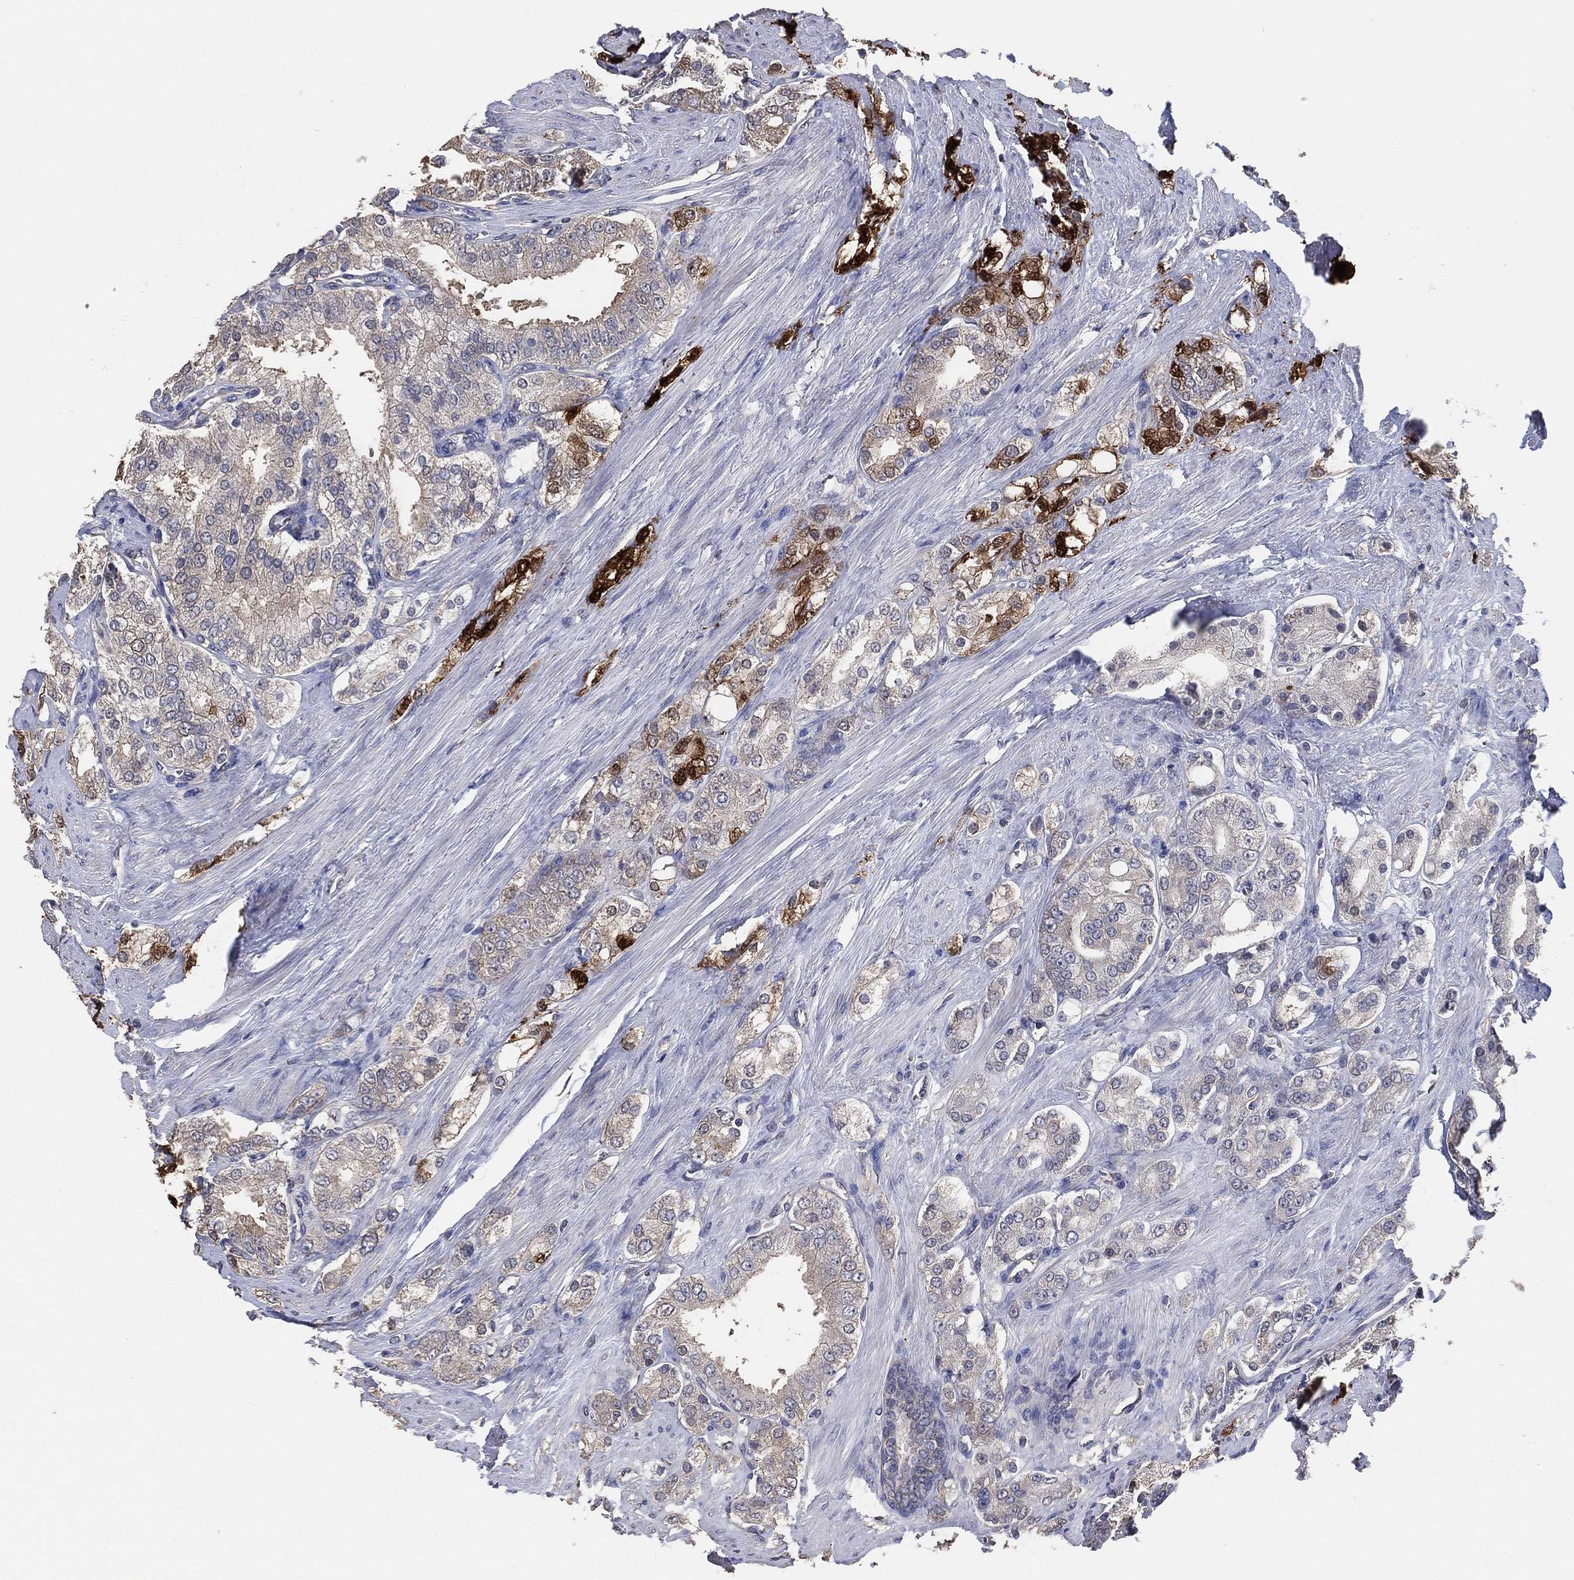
{"staining": {"intensity": "strong", "quantity": "<25%", "location": "nuclear"}, "tissue": "prostate cancer", "cell_type": "Tumor cells", "image_type": "cancer", "snomed": [{"axis": "morphology", "description": "Adenocarcinoma, NOS"}, {"axis": "topography", "description": "Prostate and seminal vesicle, NOS"}, {"axis": "topography", "description": "Prostate"}], "caption": "This is a micrograph of immunohistochemistry staining of prostate cancer, which shows strong staining in the nuclear of tumor cells.", "gene": "KLK5", "patient": {"sex": "male", "age": 67}}